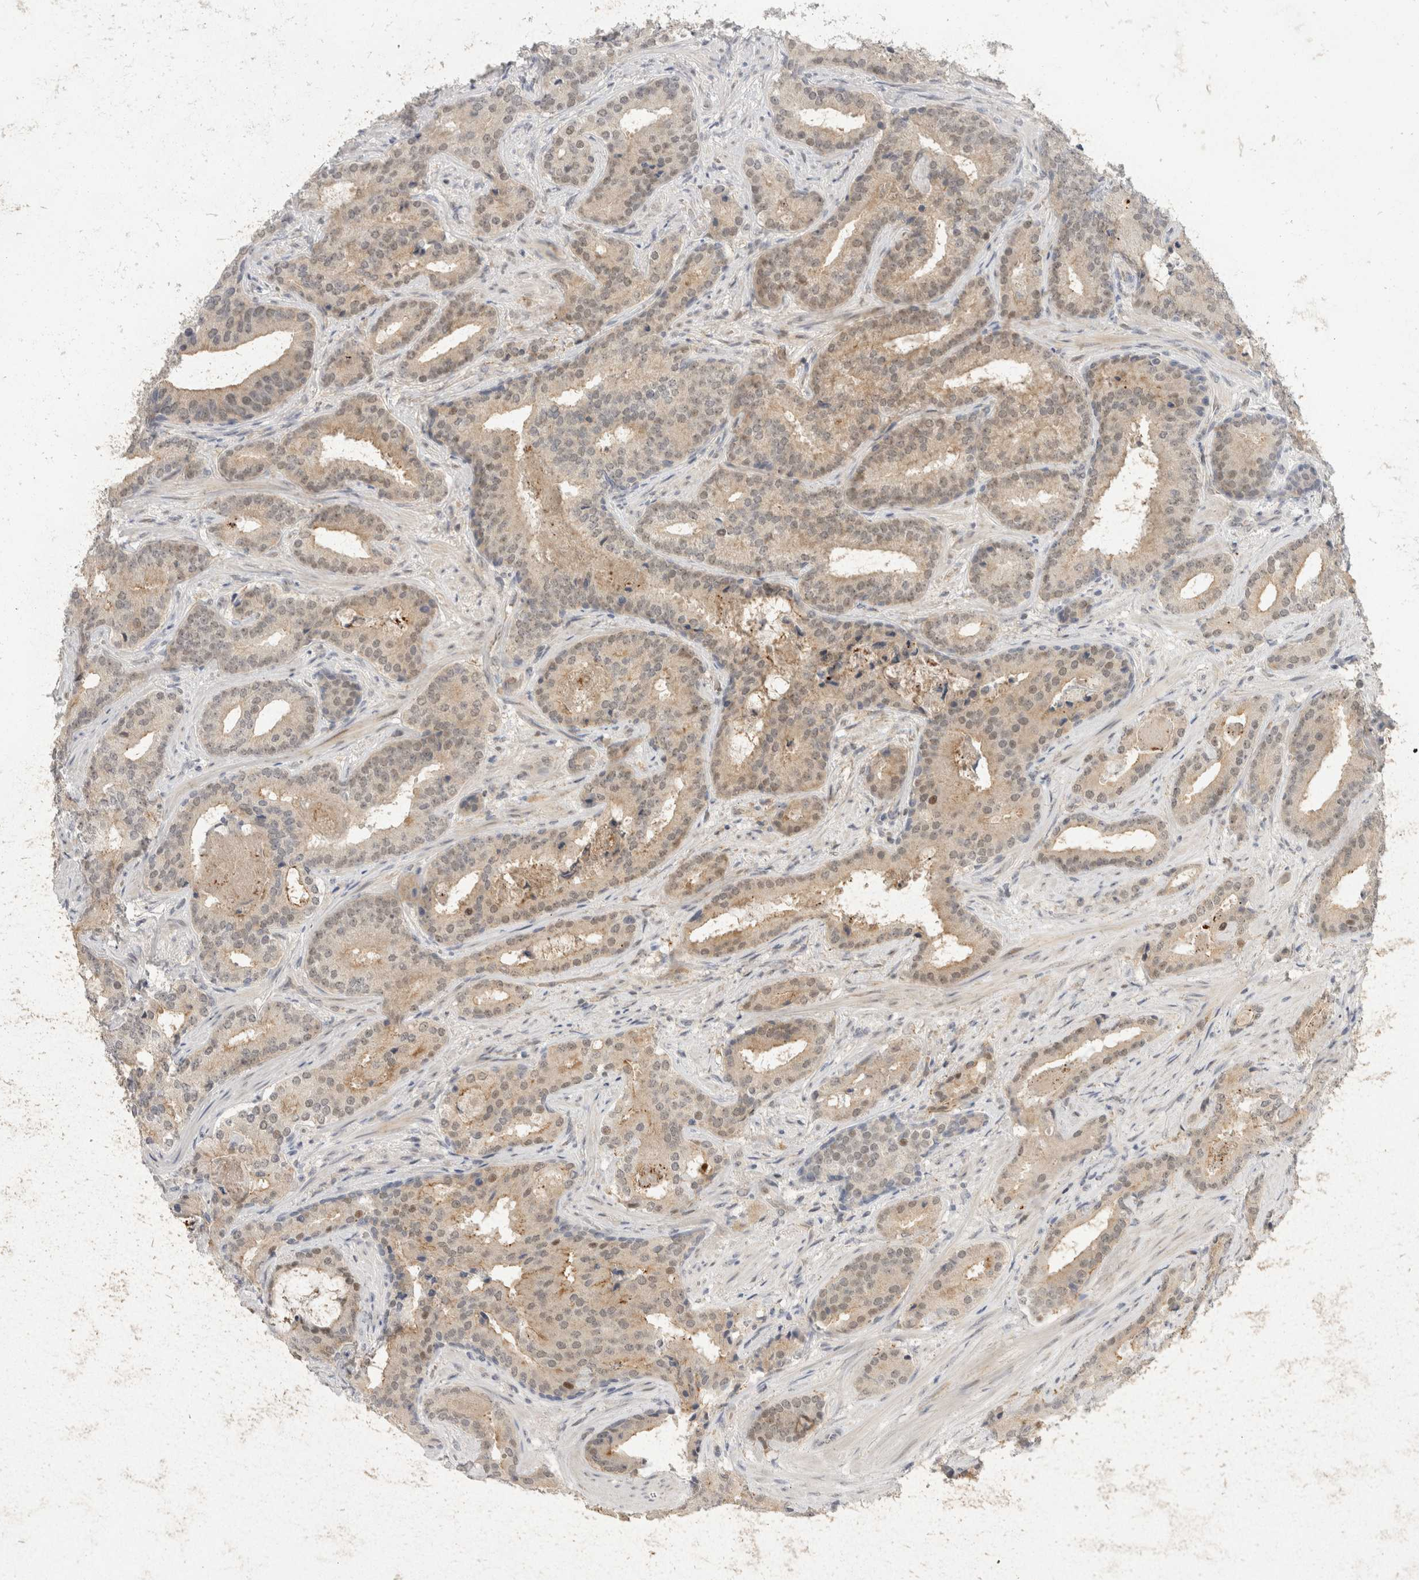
{"staining": {"intensity": "weak", "quantity": "25%-75%", "location": "cytoplasmic/membranous,nuclear"}, "tissue": "prostate cancer", "cell_type": "Tumor cells", "image_type": "cancer", "snomed": [{"axis": "morphology", "description": "Adenocarcinoma, Low grade"}, {"axis": "topography", "description": "Prostate"}], "caption": "This is a photomicrograph of immunohistochemistry staining of prostate cancer, which shows weak expression in the cytoplasmic/membranous and nuclear of tumor cells.", "gene": "TOM1L2", "patient": {"sex": "male", "age": 67}}